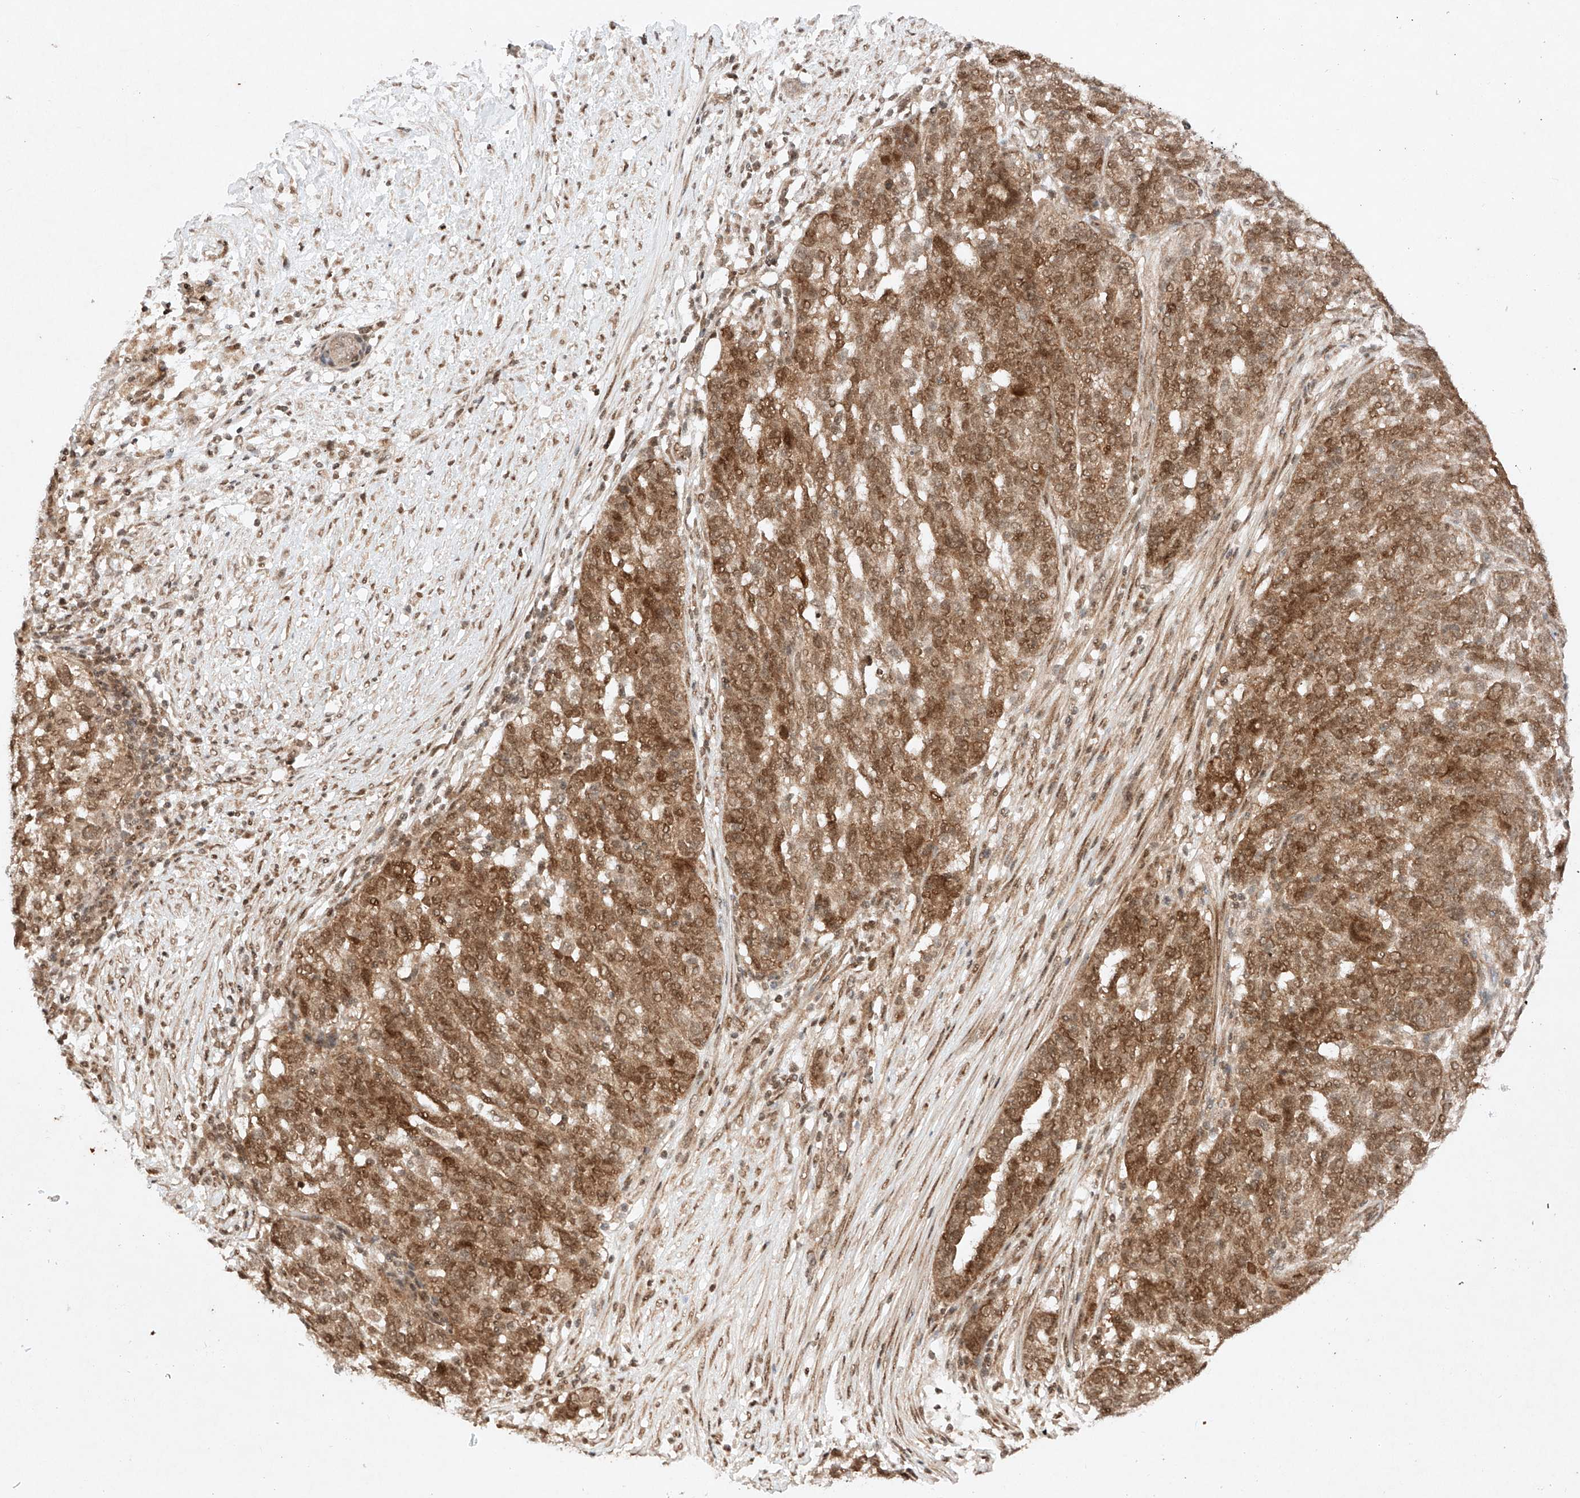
{"staining": {"intensity": "moderate", "quantity": ">75%", "location": "cytoplasmic/membranous,nuclear"}, "tissue": "ovarian cancer", "cell_type": "Tumor cells", "image_type": "cancer", "snomed": [{"axis": "morphology", "description": "Cystadenocarcinoma, serous, NOS"}, {"axis": "topography", "description": "Ovary"}], "caption": "Moderate cytoplasmic/membranous and nuclear expression is seen in about >75% of tumor cells in ovarian serous cystadenocarcinoma.", "gene": "RNF31", "patient": {"sex": "female", "age": 59}}